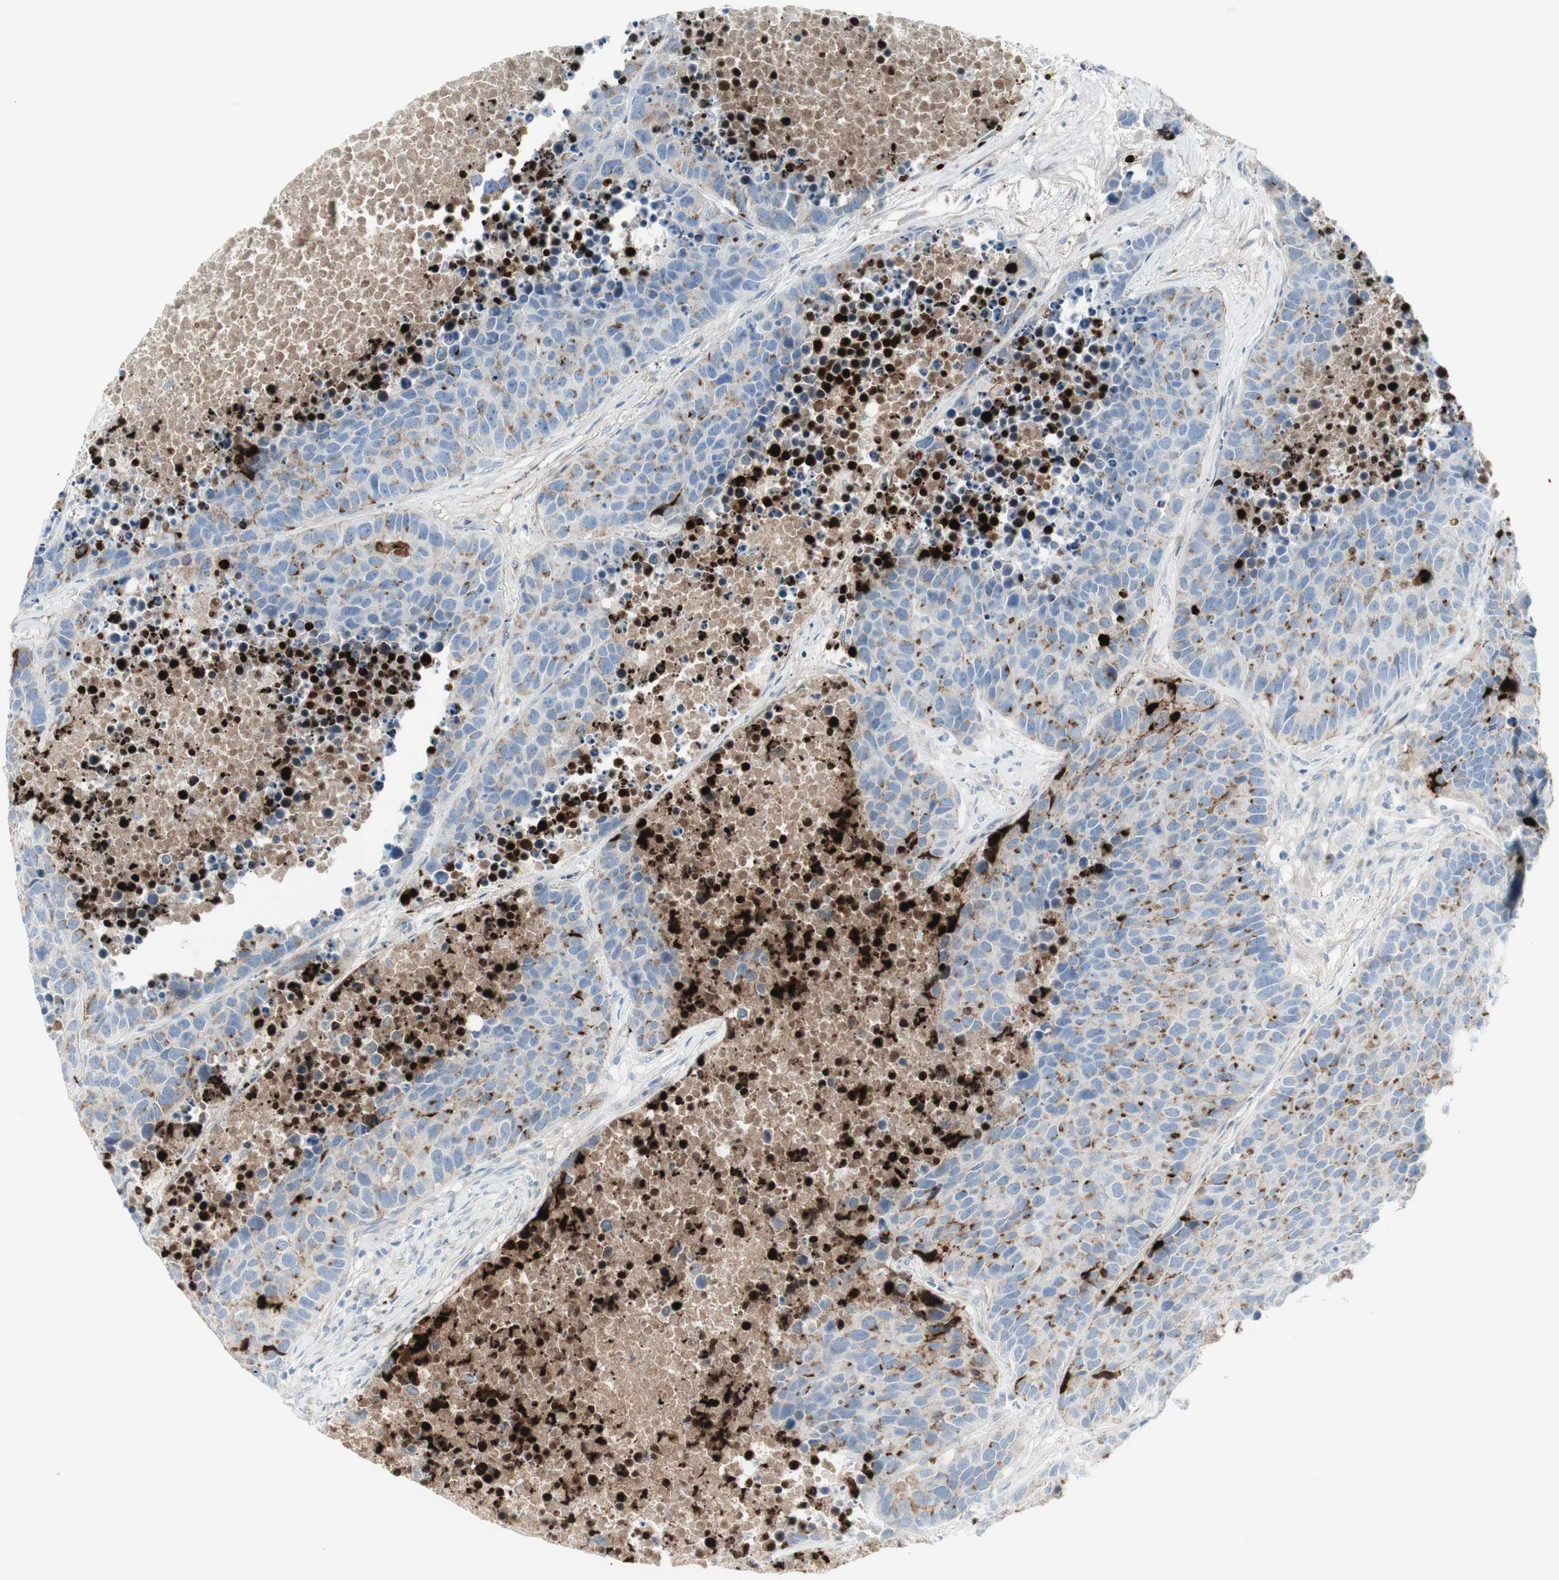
{"staining": {"intensity": "weak", "quantity": "25%-75%", "location": "cytoplasmic/membranous"}, "tissue": "carcinoid", "cell_type": "Tumor cells", "image_type": "cancer", "snomed": [{"axis": "morphology", "description": "Carcinoid, malignant, NOS"}, {"axis": "topography", "description": "Lung"}], "caption": "Approximately 25%-75% of tumor cells in carcinoid show weak cytoplasmic/membranous protein expression as visualized by brown immunohistochemical staining.", "gene": "MDK", "patient": {"sex": "male", "age": 60}}